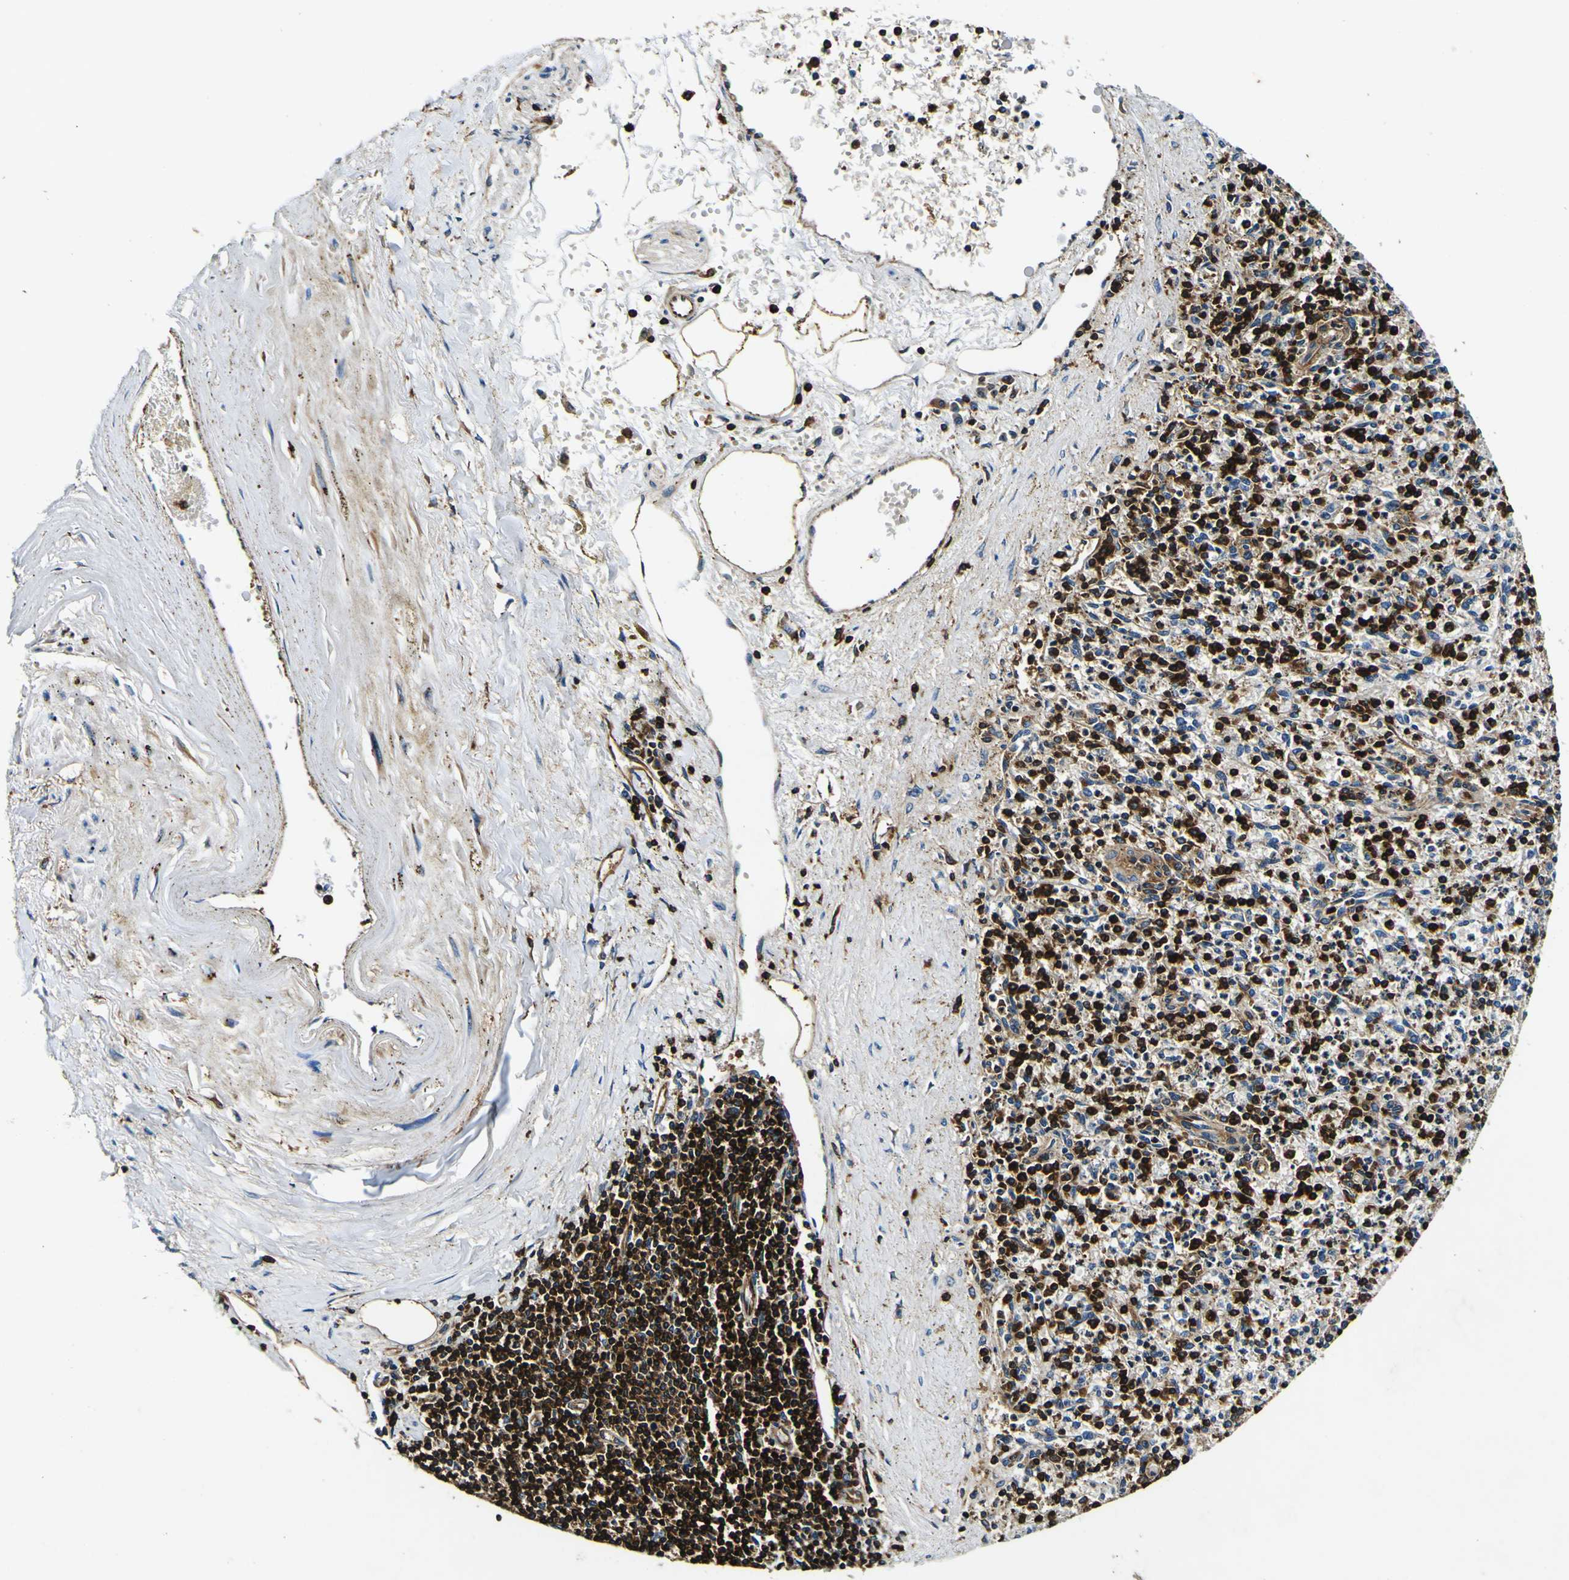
{"staining": {"intensity": "strong", "quantity": "25%-75%", "location": "cytoplasmic/membranous"}, "tissue": "spleen", "cell_type": "Cells in red pulp", "image_type": "normal", "snomed": [{"axis": "morphology", "description": "Normal tissue, NOS"}, {"axis": "topography", "description": "Spleen"}], "caption": "Protein expression analysis of benign human spleen reveals strong cytoplasmic/membranous expression in approximately 25%-75% of cells in red pulp. Nuclei are stained in blue.", "gene": "RHOT2", "patient": {"sex": "male", "age": 72}}